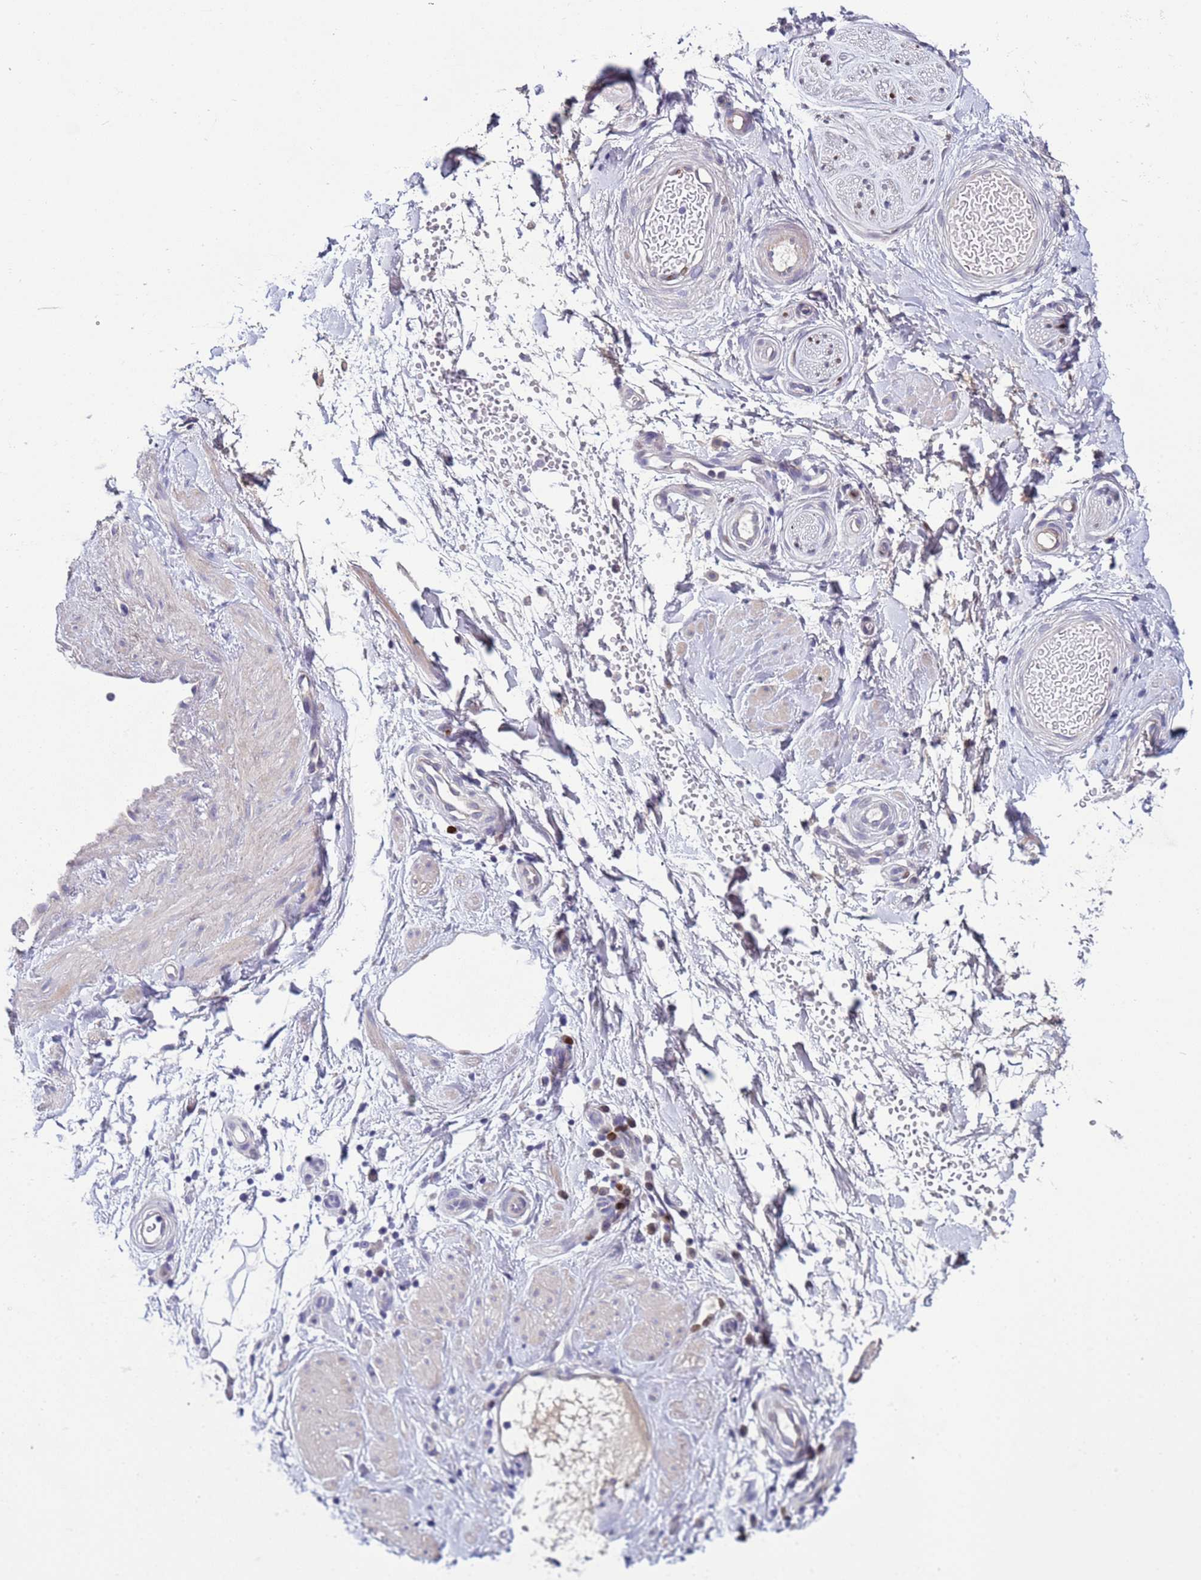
{"staining": {"intensity": "negative", "quantity": "none", "location": "none"}, "tissue": "adipose tissue", "cell_type": "Adipocytes", "image_type": "normal", "snomed": [{"axis": "morphology", "description": "Normal tissue, NOS"}, {"axis": "topography", "description": "Soft tissue"}, {"axis": "topography", "description": "Adipose tissue"}, {"axis": "topography", "description": "Vascular tissue"}, {"axis": "topography", "description": "Peripheral nerve tissue"}], "caption": "Immunohistochemistry photomicrograph of benign adipose tissue stained for a protein (brown), which shows no staining in adipocytes.", "gene": "TRIM51G", "patient": {"sex": "male", "age": 74}}